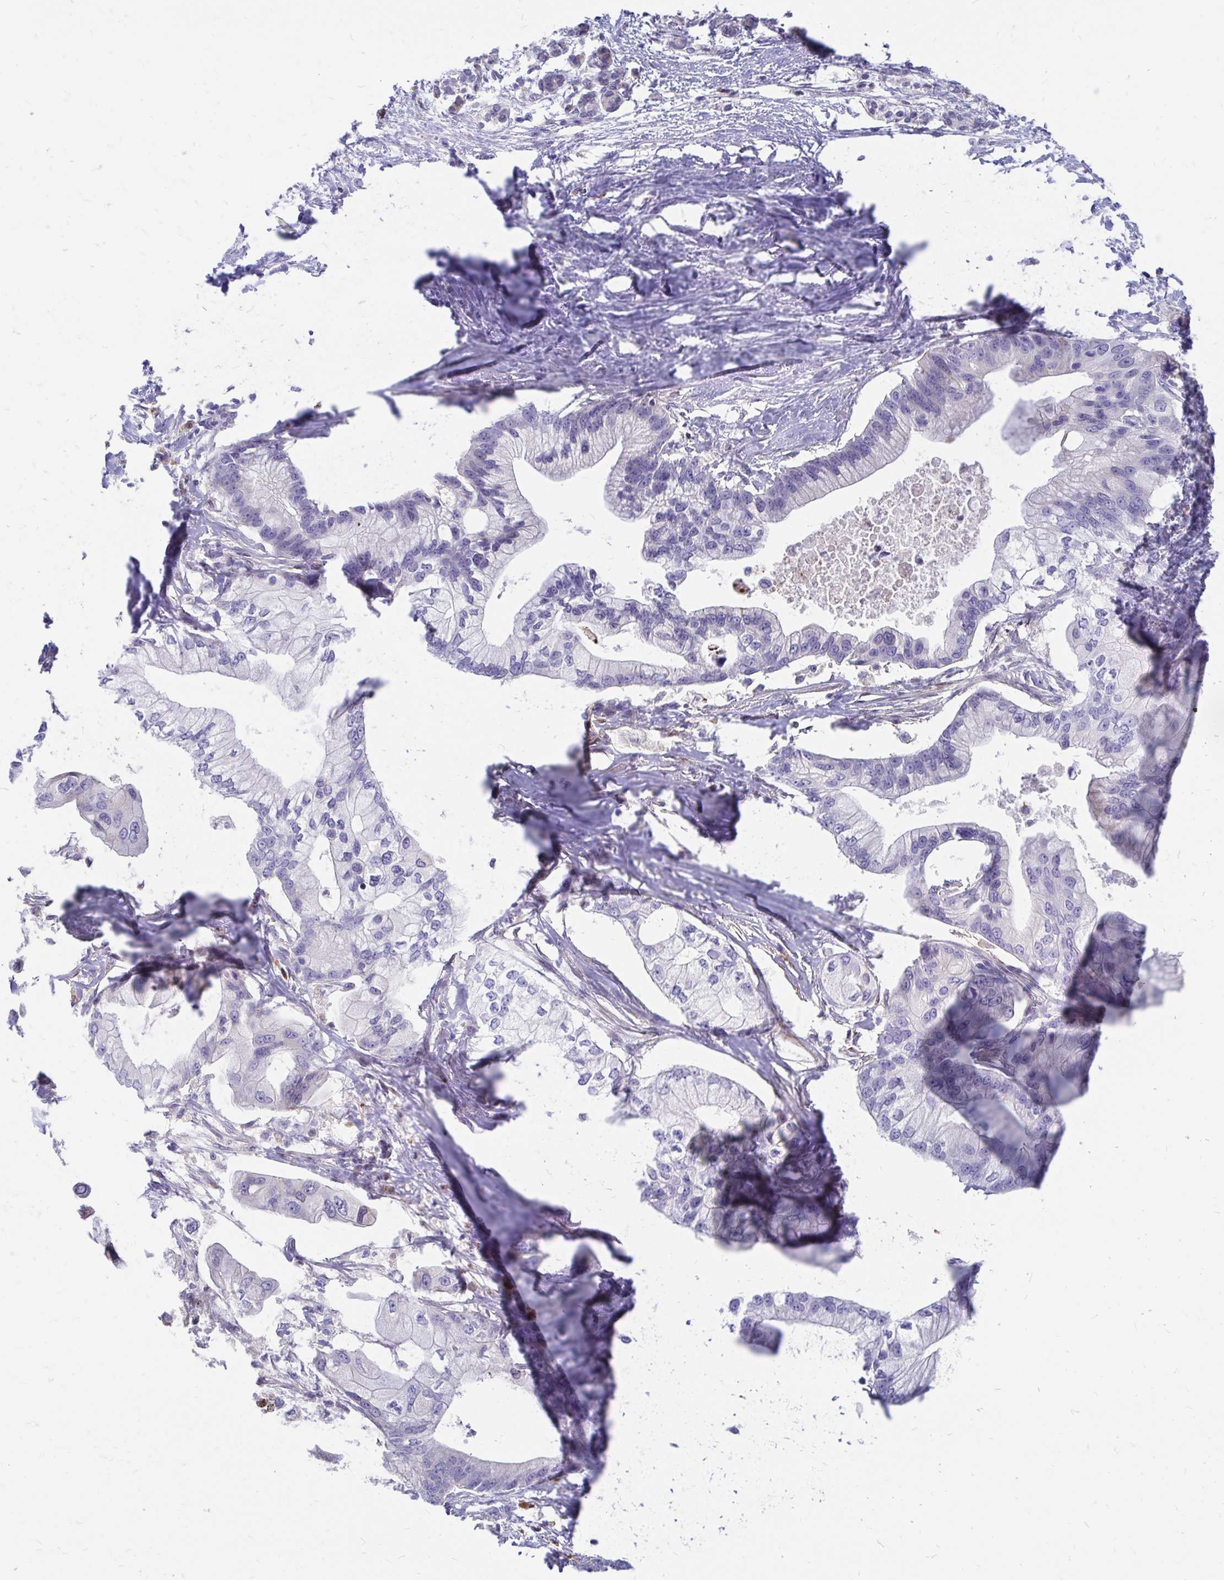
{"staining": {"intensity": "negative", "quantity": "none", "location": "none"}, "tissue": "pancreatic cancer", "cell_type": "Tumor cells", "image_type": "cancer", "snomed": [{"axis": "morphology", "description": "Adenocarcinoma, NOS"}, {"axis": "topography", "description": "Pancreas"}], "caption": "IHC photomicrograph of neoplastic tissue: human pancreatic cancer stained with DAB (3,3'-diaminobenzidine) displays no significant protein staining in tumor cells.", "gene": "CDKL1", "patient": {"sex": "male", "age": 68}}